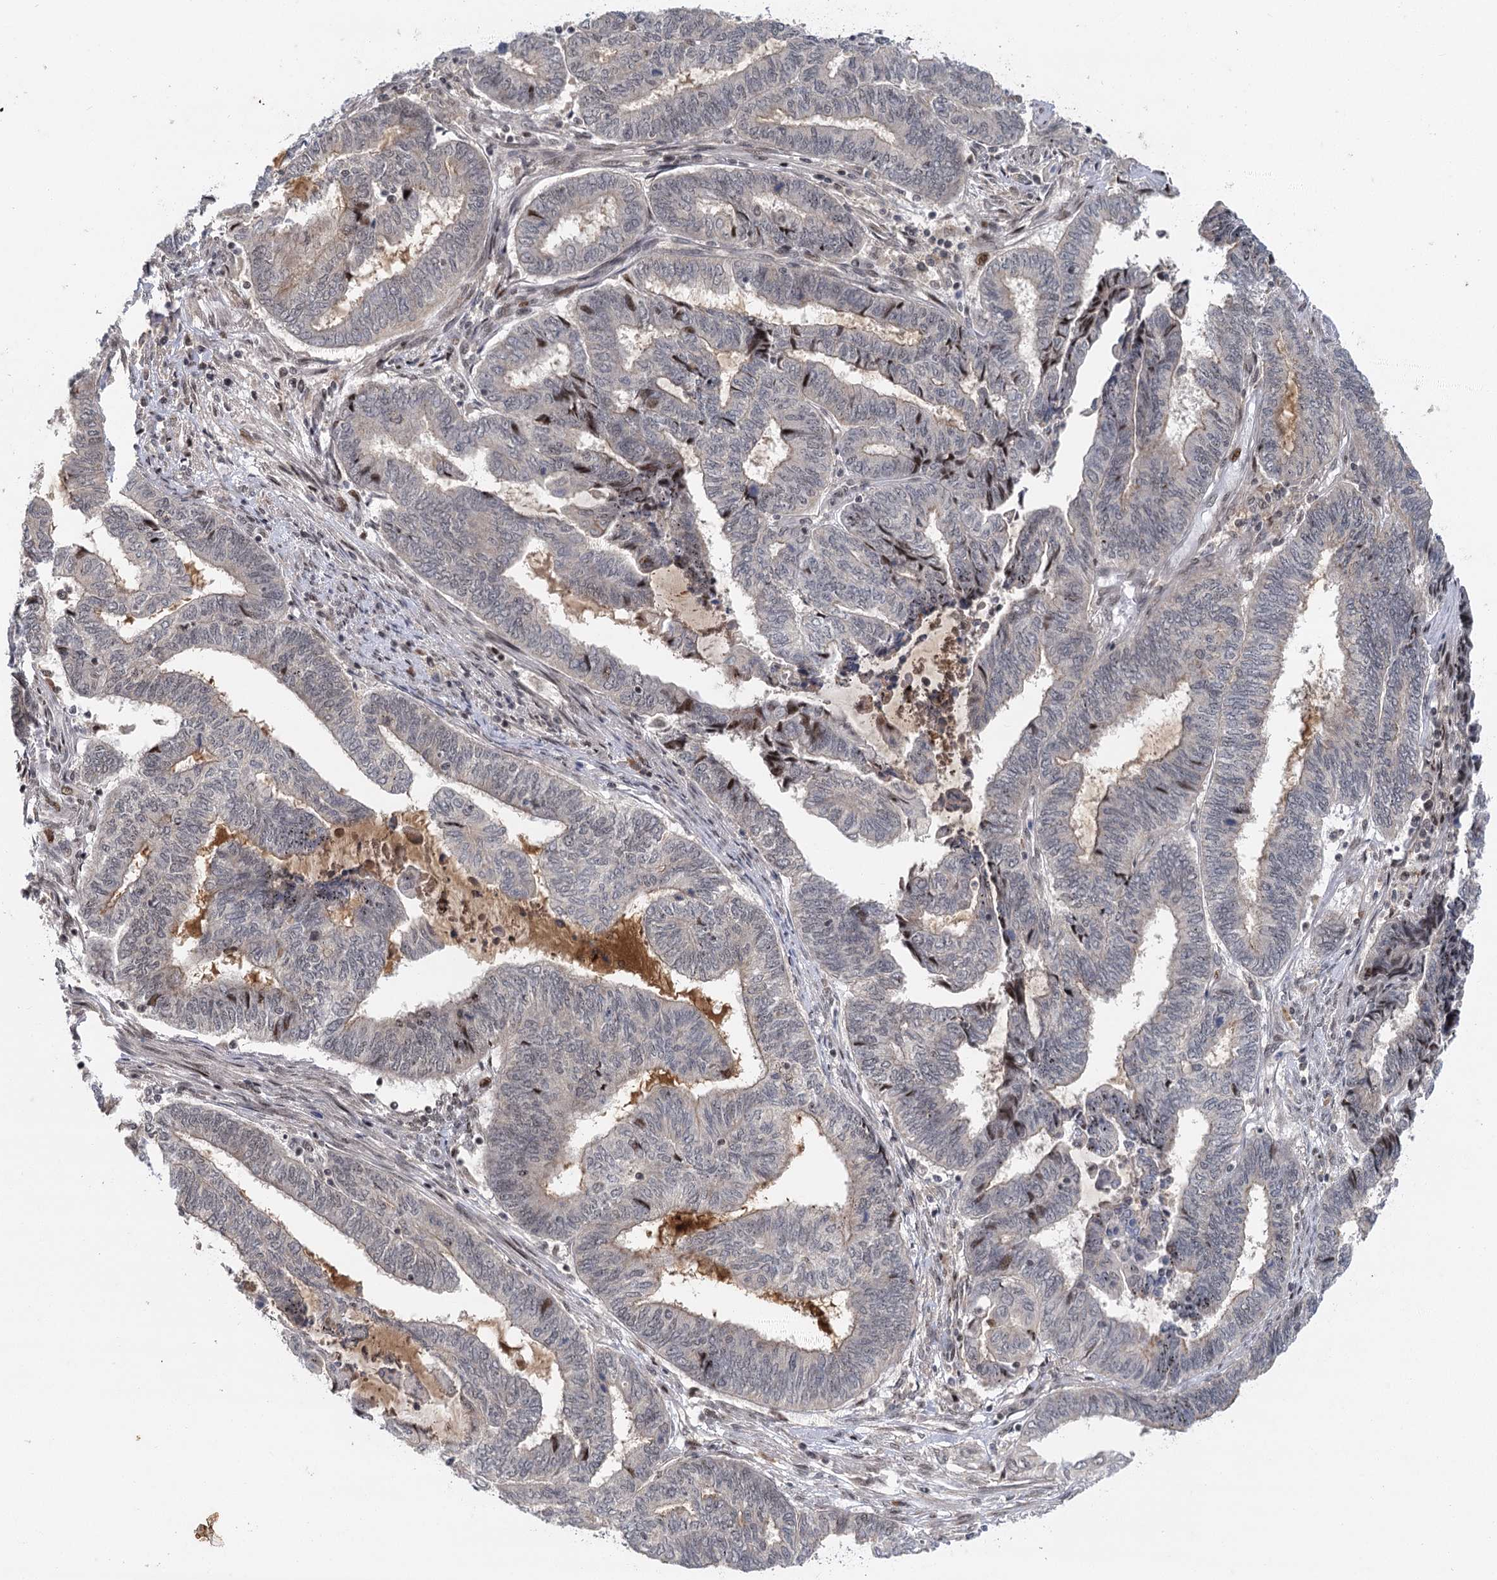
{"staining": {"intensity": "weak", "quantity": "<25%", "location": "nuclear"}, "tissue": "endometrial cancer", "cell_type": "Tumor cells", "image_type": "cancer", "snomed": [{"axis": "morphology", "description": "Adenocarcinoma, NOS"}, {"axis": "topography", "description": "Uterus"}, {"axis": "topography", "description": "Endometrium"}], "caption": "High power microscopy micrograph of an immunohistochemistry (IHC) micrograph of adenocarcinoma (endometrial), revealing no significant positivity in tumor cells.", "gene": "IL11RA", "patient": {"sex": "female", "age": 70}}